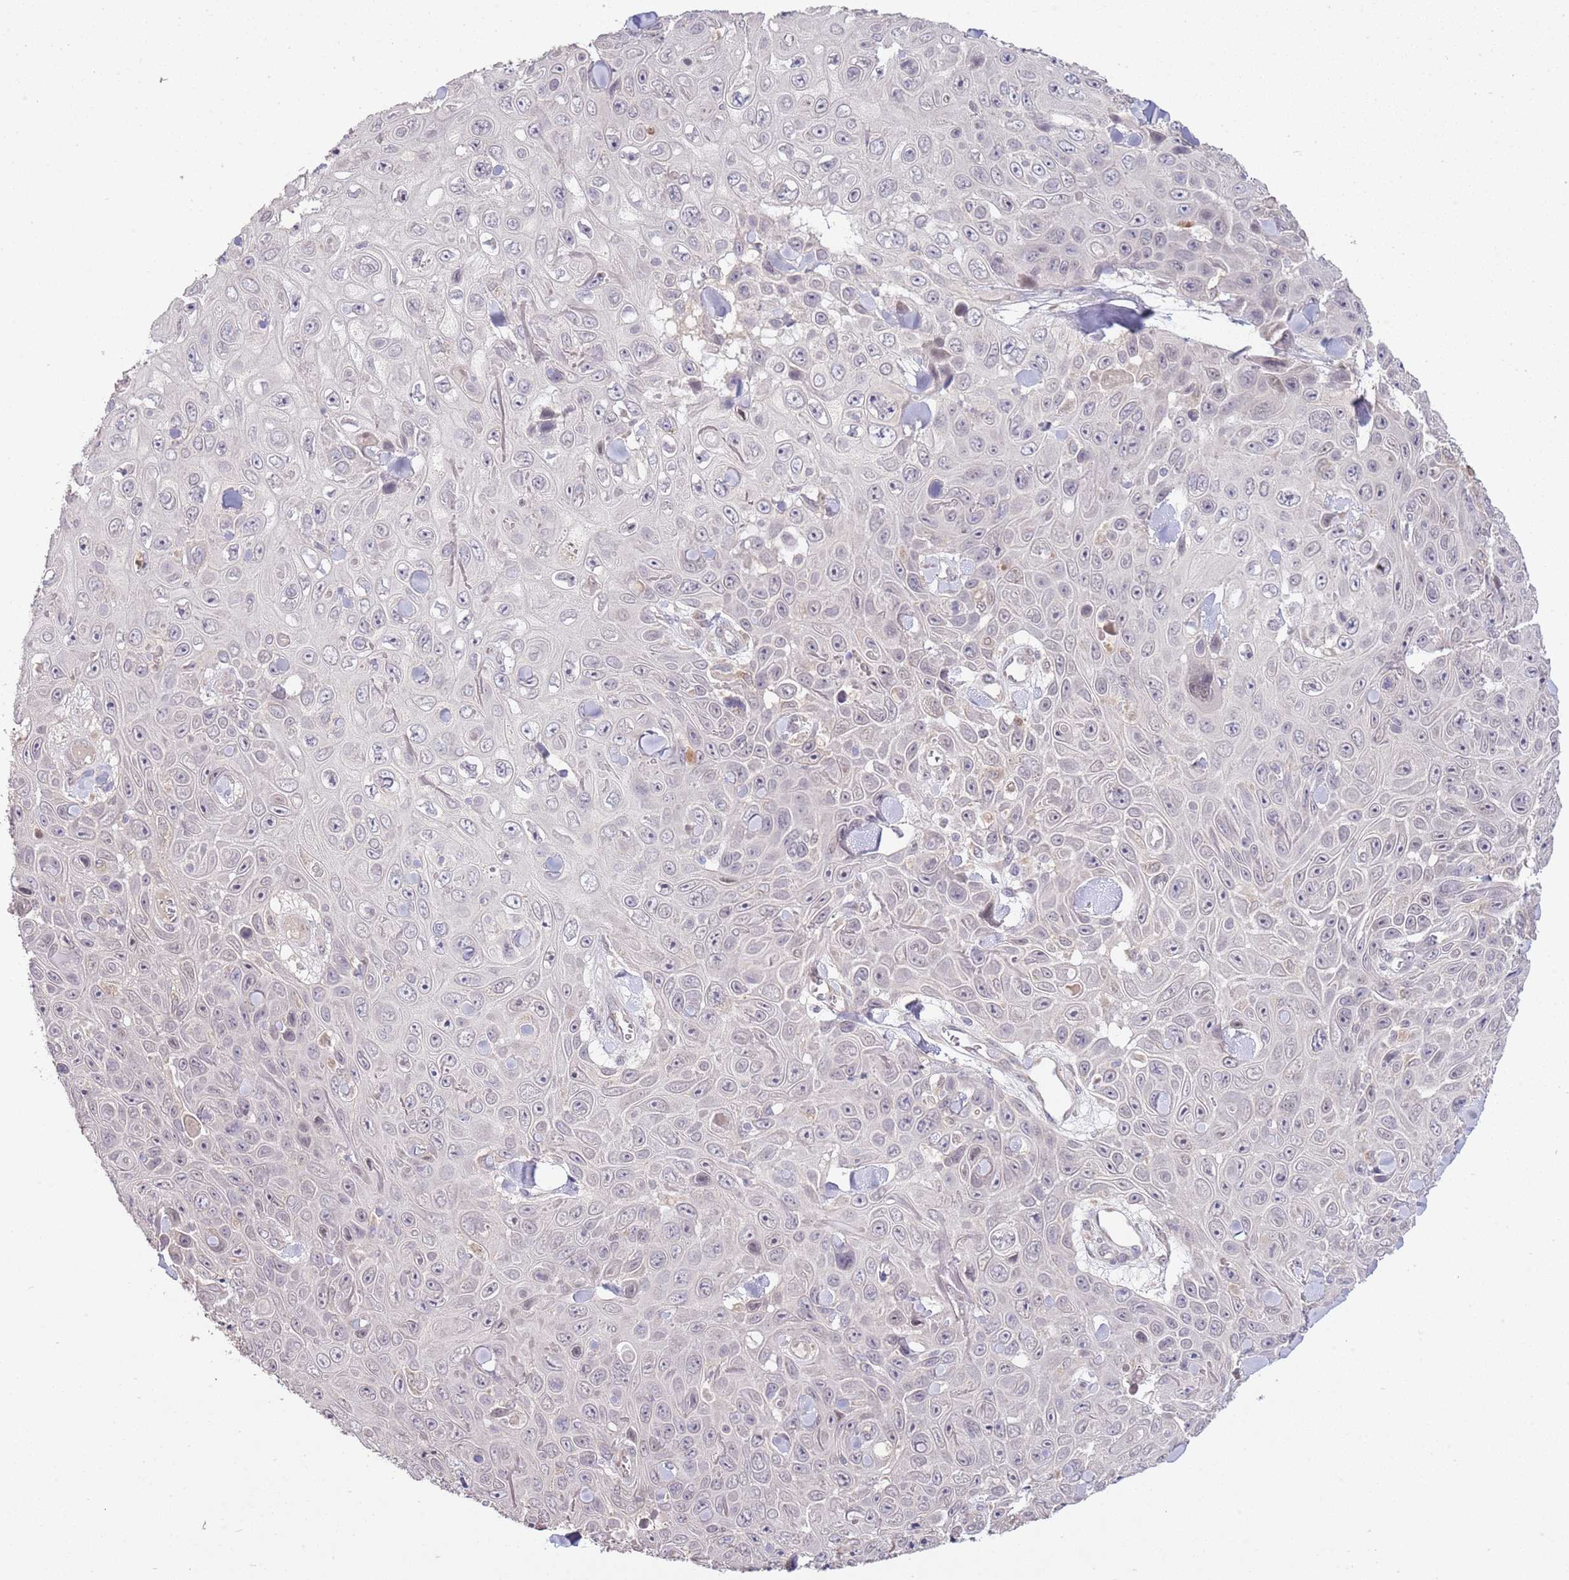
{"staining": {"intensity": "negative", "quantity": "none", "location": "none"}, "tissue": "skin cancer", "cell_type": "Tumor cells", "image_type": "cancer", "snomed": [{"axis": "morphology", "description": "Squamous cell carcinoma, NOS"}, {"axis": "topography", "description": "Skin"}], "caption": "This is an immunohistochemistry (IHC) histopathology image of skin cancer (squamous cell carcinoma). There is no staining in tumor cells.", "gene": "IVD", "patient": {"sex": "male", "age": 82}}